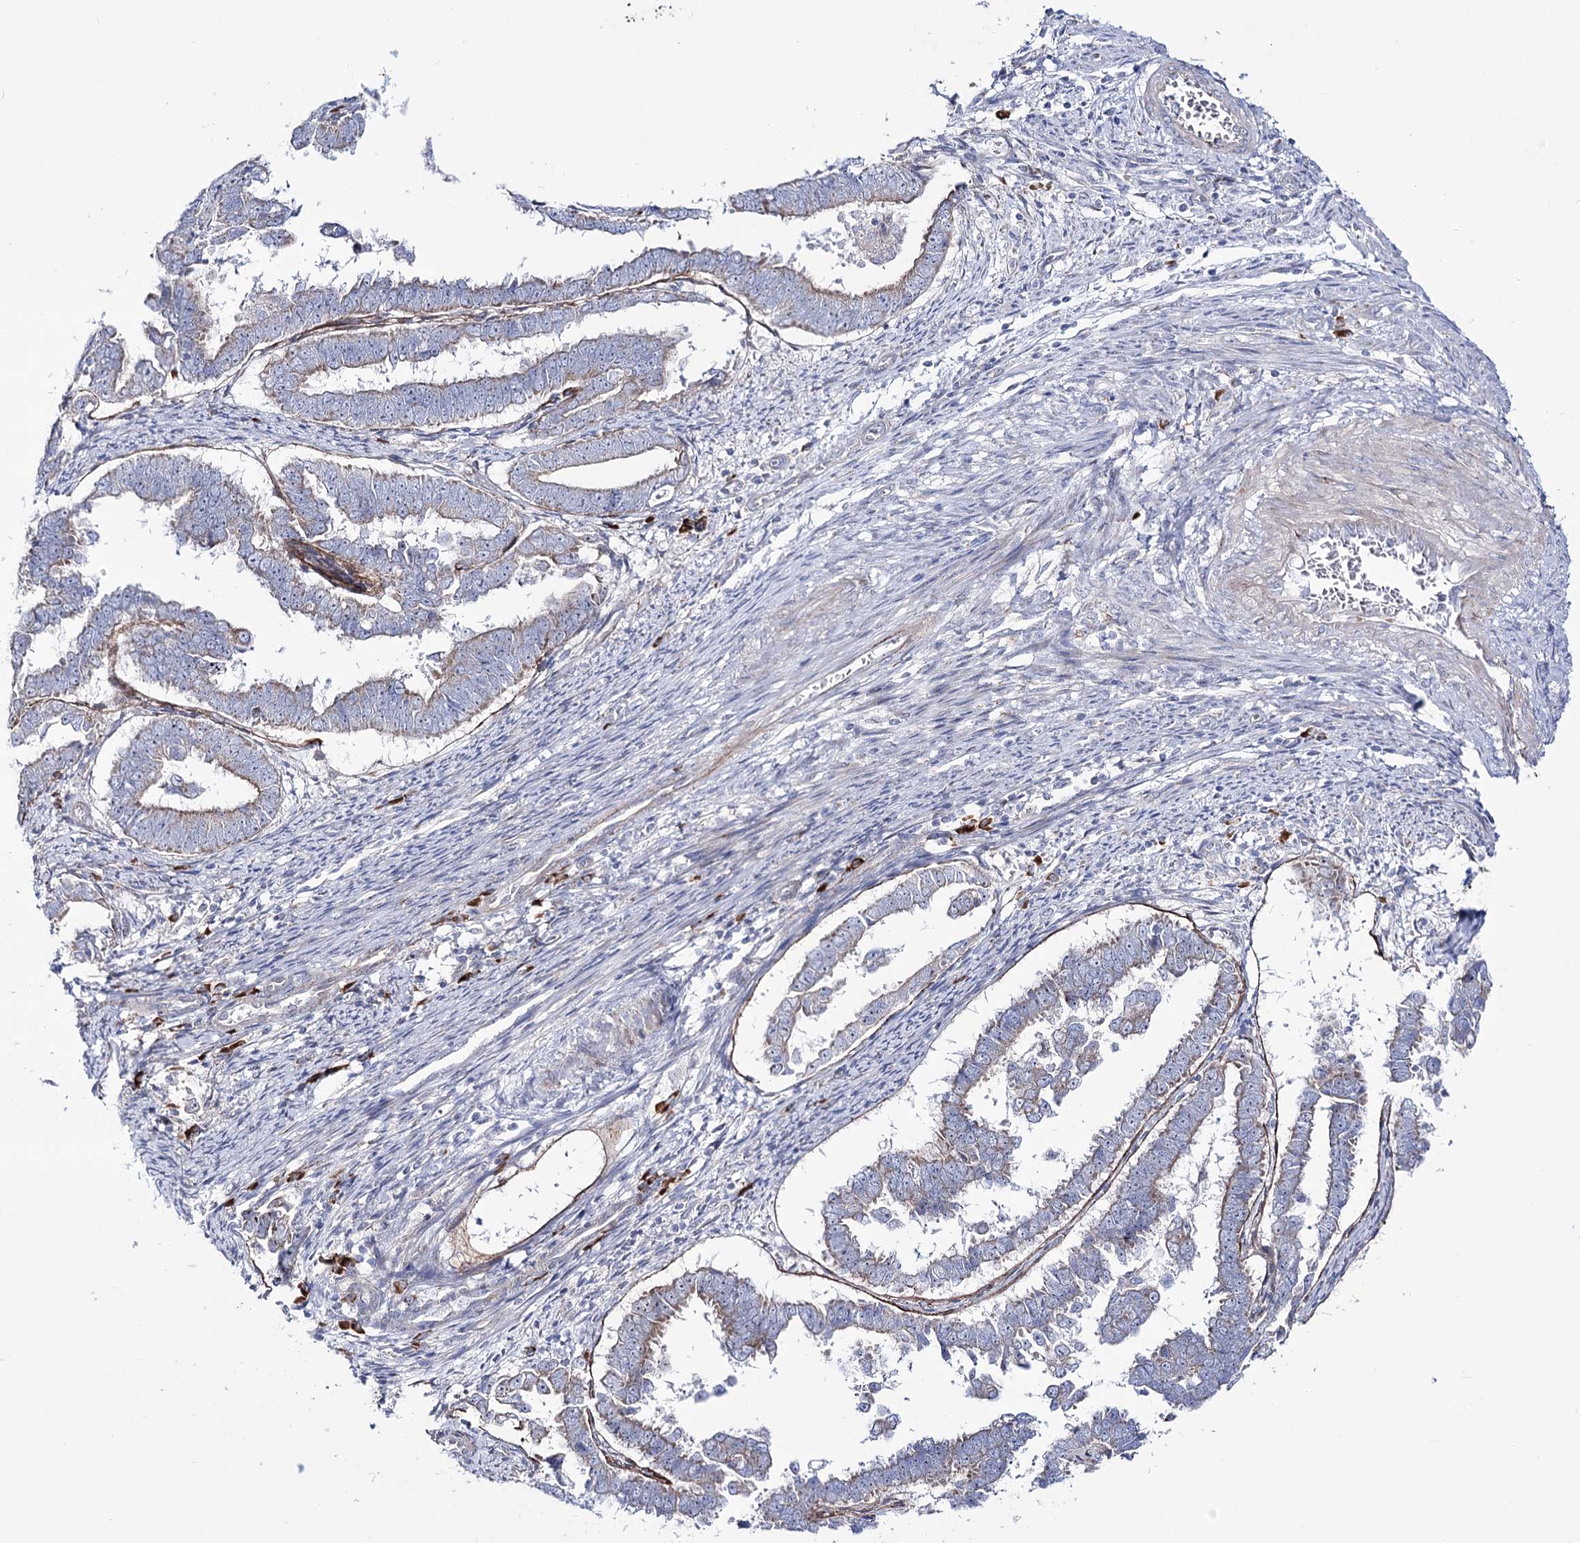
{"staining": {"intensity": "weak", "quantity": "<25%", "location": "cytoplasmic/membranous"}, "tissue": "endometrial cancer", "cell_type": "Tumor cells", "image_type": "cancer", "snomed": [{"axis": "morphology", "description": "Adenocarcinoma, NOS"}, {"axis": "topography", "description": "Endometrium"}], "caption": "Tumor cells are negative for protein expression in human endometrial cancer (adenocarcinoma).", "gene": "METTL5", "patient": {"sex": "female", "age": 75}}